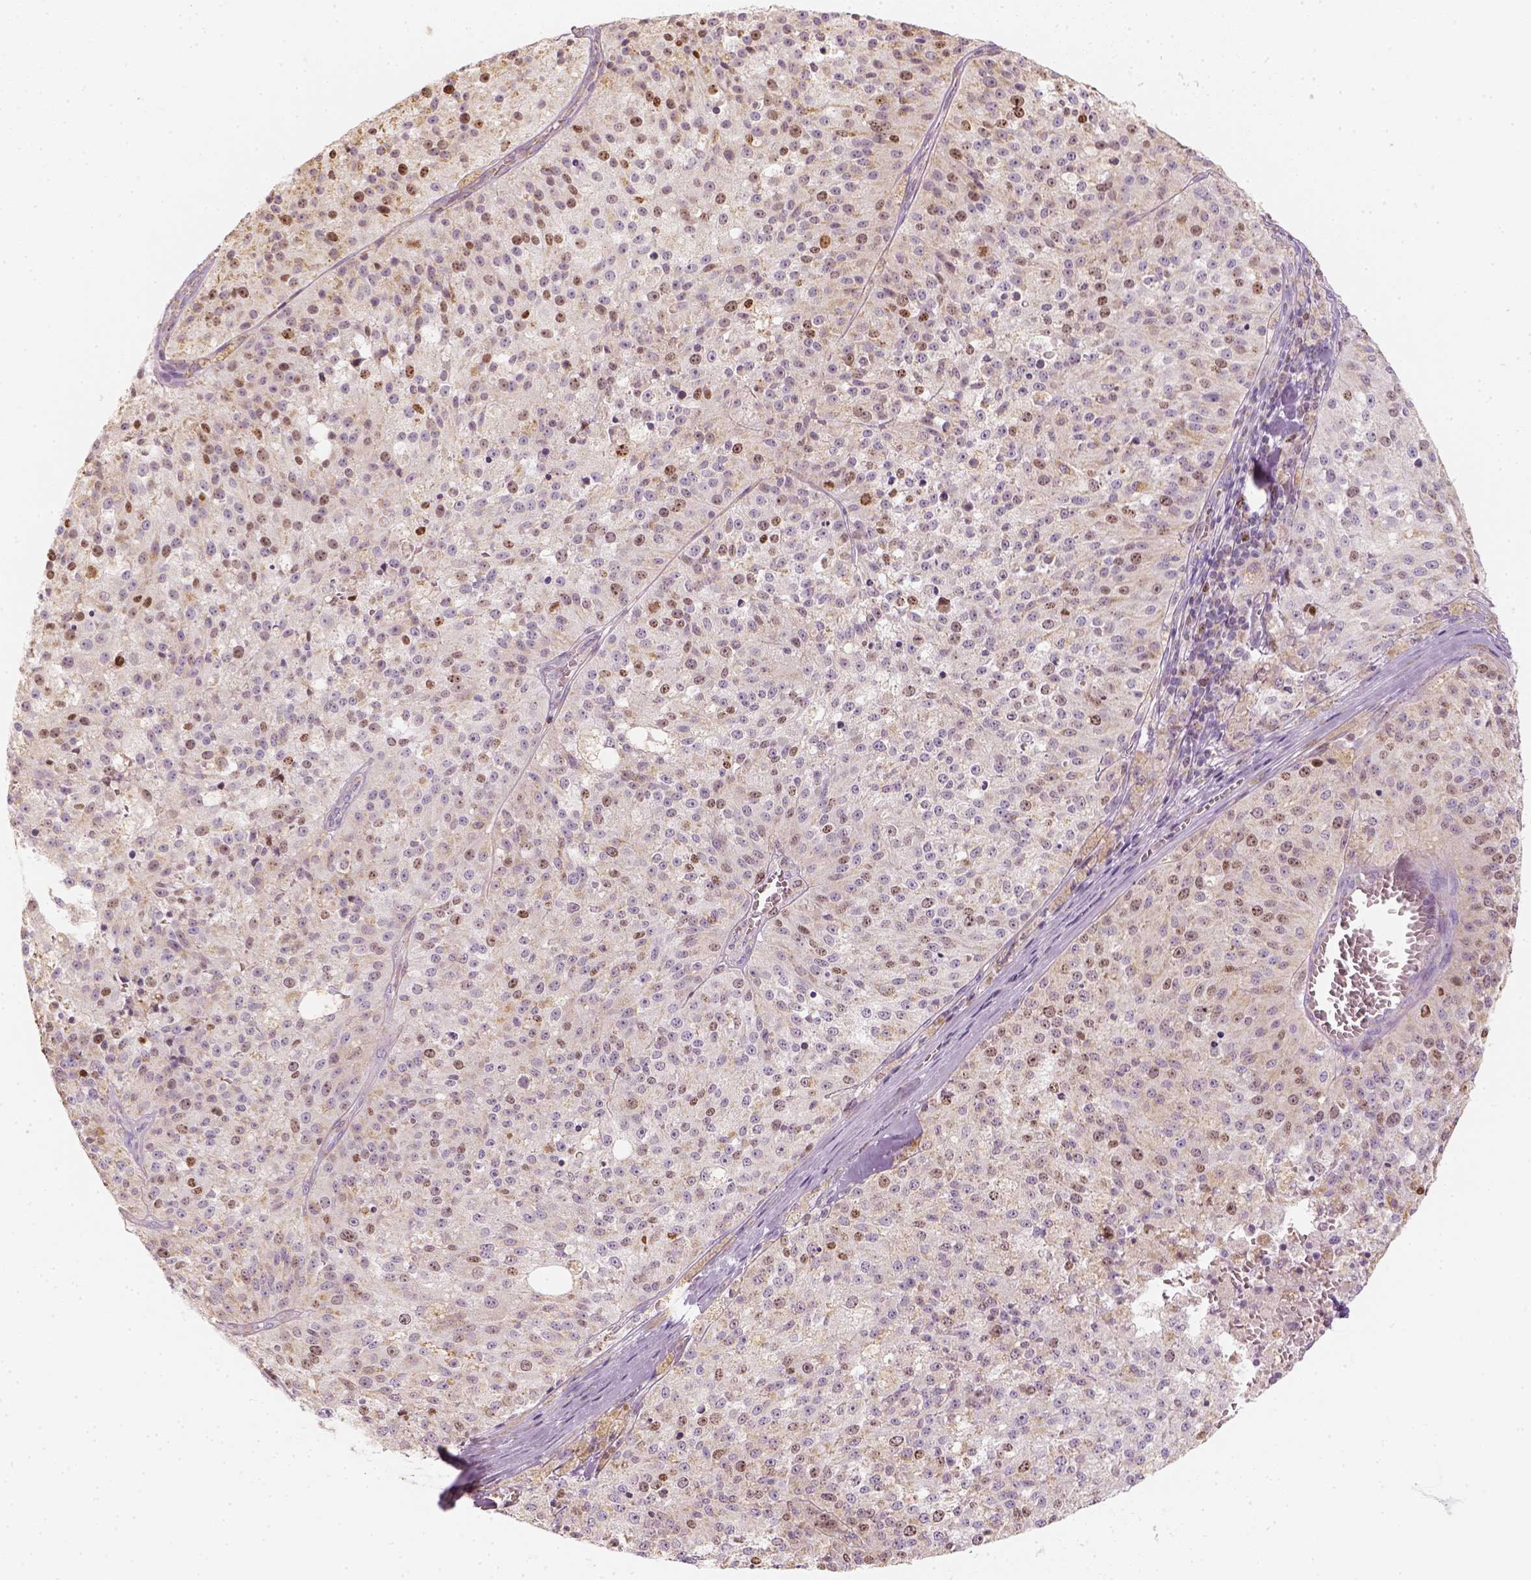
{"staining": {"intensity": "moderate", "quantity": "<25%", "location": "cytoplasmic/membranous,nuclear"}, "tissue": "melanoma", "cell_type": "Tumor cells", "image_type": "cancer", "snomed": [{"axis": "morphology", "description": "Malignant melanoma, Metastatic site"}, {"axis": "topography", "description": "Lymph node"}], "caption": "This photomicrograph reveals immunohistochemistry staining of malignant melanoma (metastatic site), with low moderate cytoplasmic/membranous and nuclear expression in about <25% of tumor cells.", "gene": "LCA5", "patient": {"sex": "female", "age": 64}}